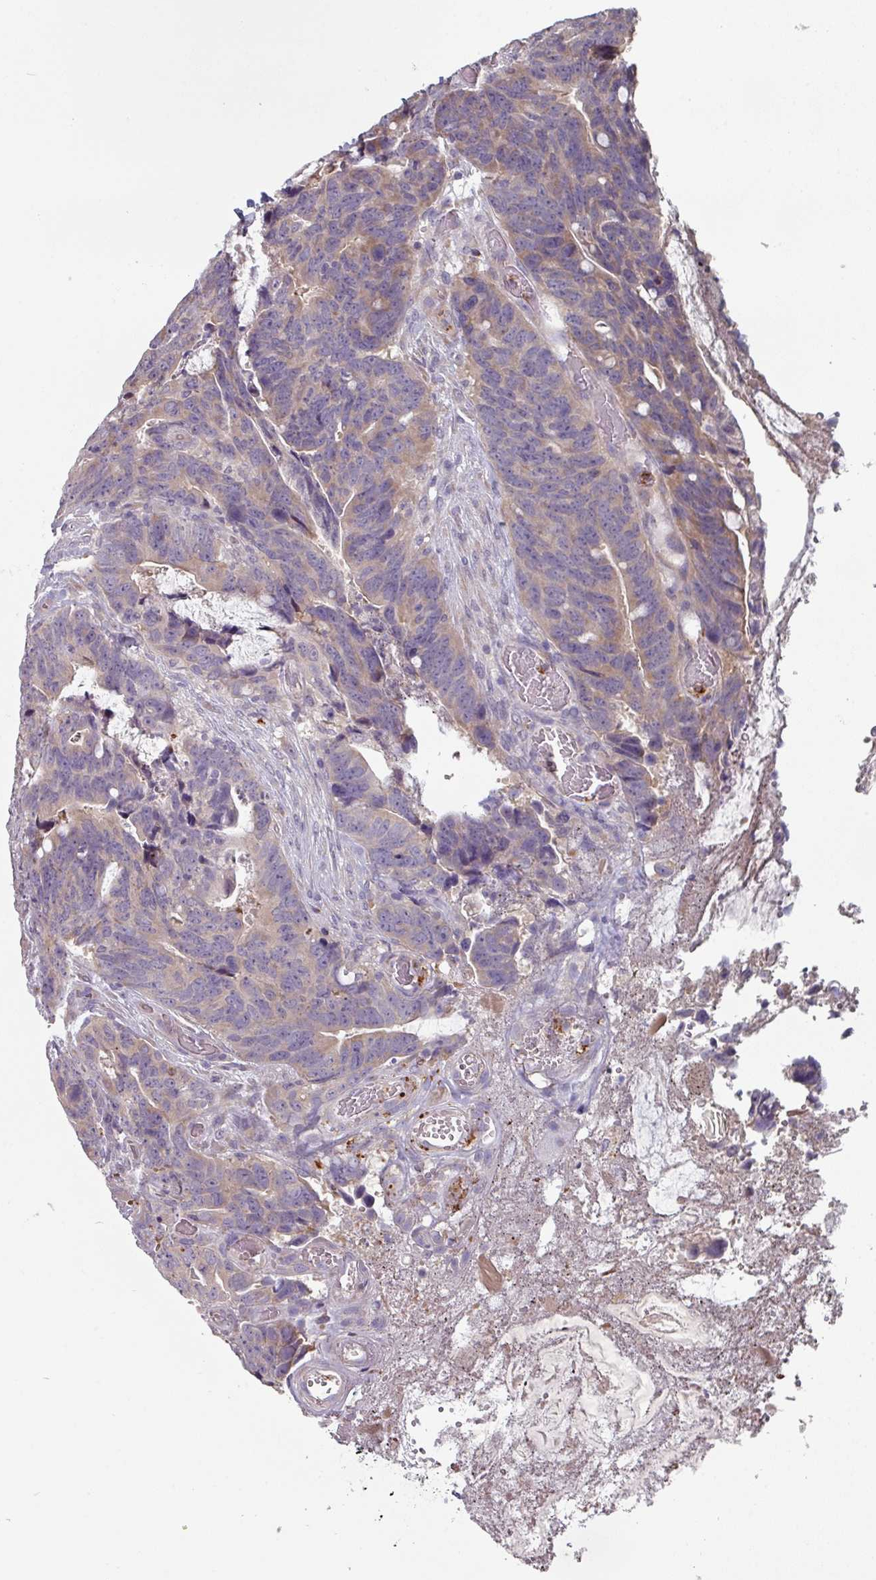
{"staining": {"intensity": "weak", "quantity": "25%-75%", "location": "cytoplasmic/membranous"}, "tissue": "colorectal cancer", "cell_type": "Tumor cells", "image_type": "cancer", "snomed": [{"axis": "morphology", "description": "Adenocarcinoma, NOS"}, {"axis": "topography", "description": "Colon"}], "caption": "Immunohistochemical staining of human colorectal cancer reveals low levels of weak cytoplasmic/membranous staining in about 25%-75% of tumor cells. The staining was performed using DAB (3,3'-diaminobenzidine), with brown indicating positive protein expression. Nuclei are stained blue with hematoxylin.", "gene": "PRAMEF8", "patient": {"sex": "female", "age": 82}}